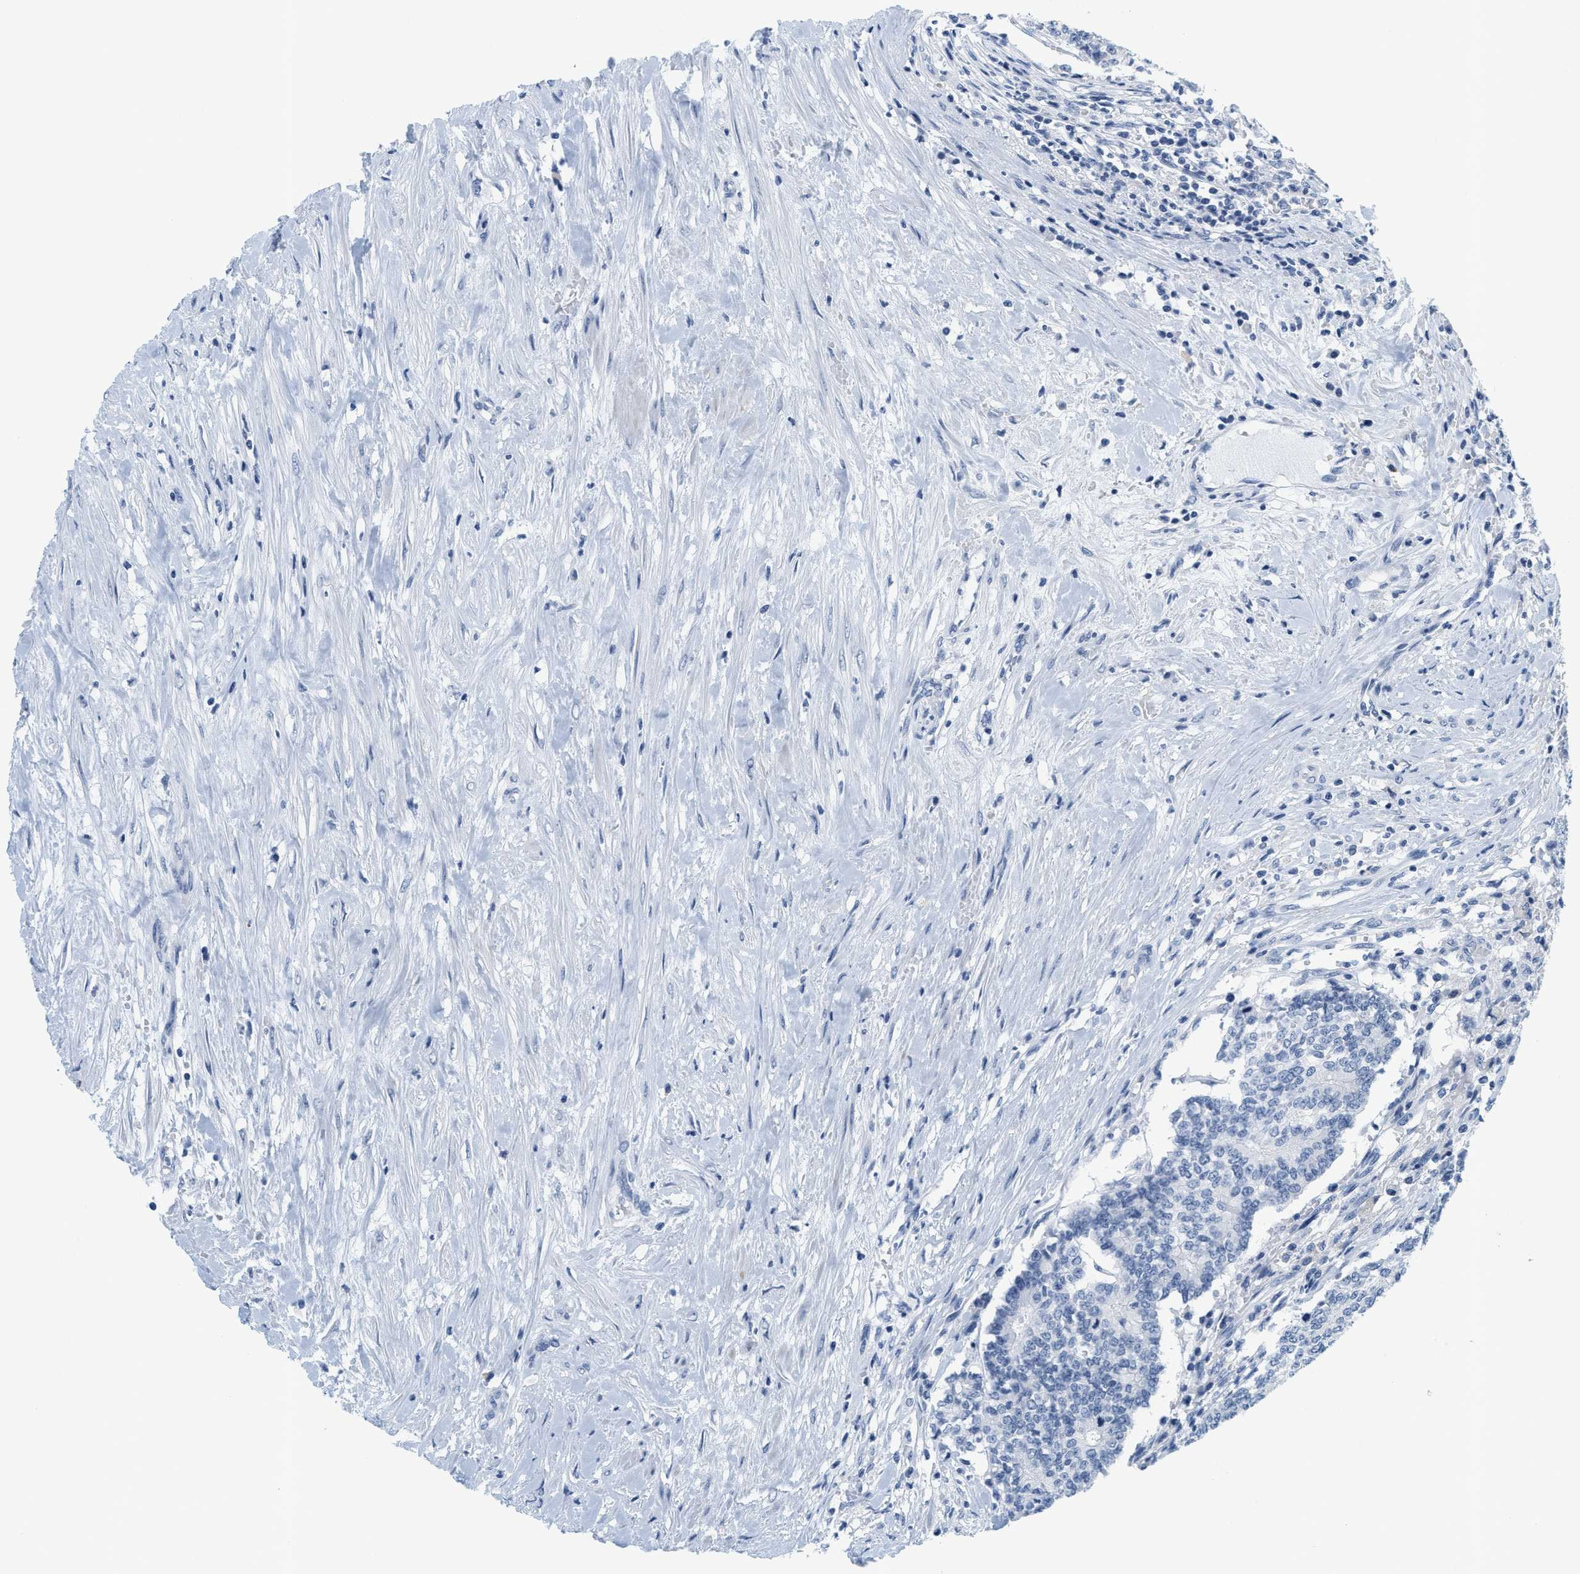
{"staining": {"intensity": "negative", "quantity": "none", "location": "none"}, "tissue": "prostate cancer", "cell_type": "Tumor cells", "image_type": "cancer", "snomed": [{"axis": "morphology", "description": "Normal tissue, NOS"}, {"axis": "morphology", "description": "Adenocarcinoma, High grade"}, {"axis": "topography", "description": "Prostate"}, {"axis": "topography", "description": "Seminal veicle"}], "caption": "Tumor cells are negative for protein expression in human prostate high-grade adenocarcinoma. (Immunohistochemistry, brightfield microscopy, high magnification).", "gene": "KMT2A", "patient": {"sex": "male", "age": 55}}